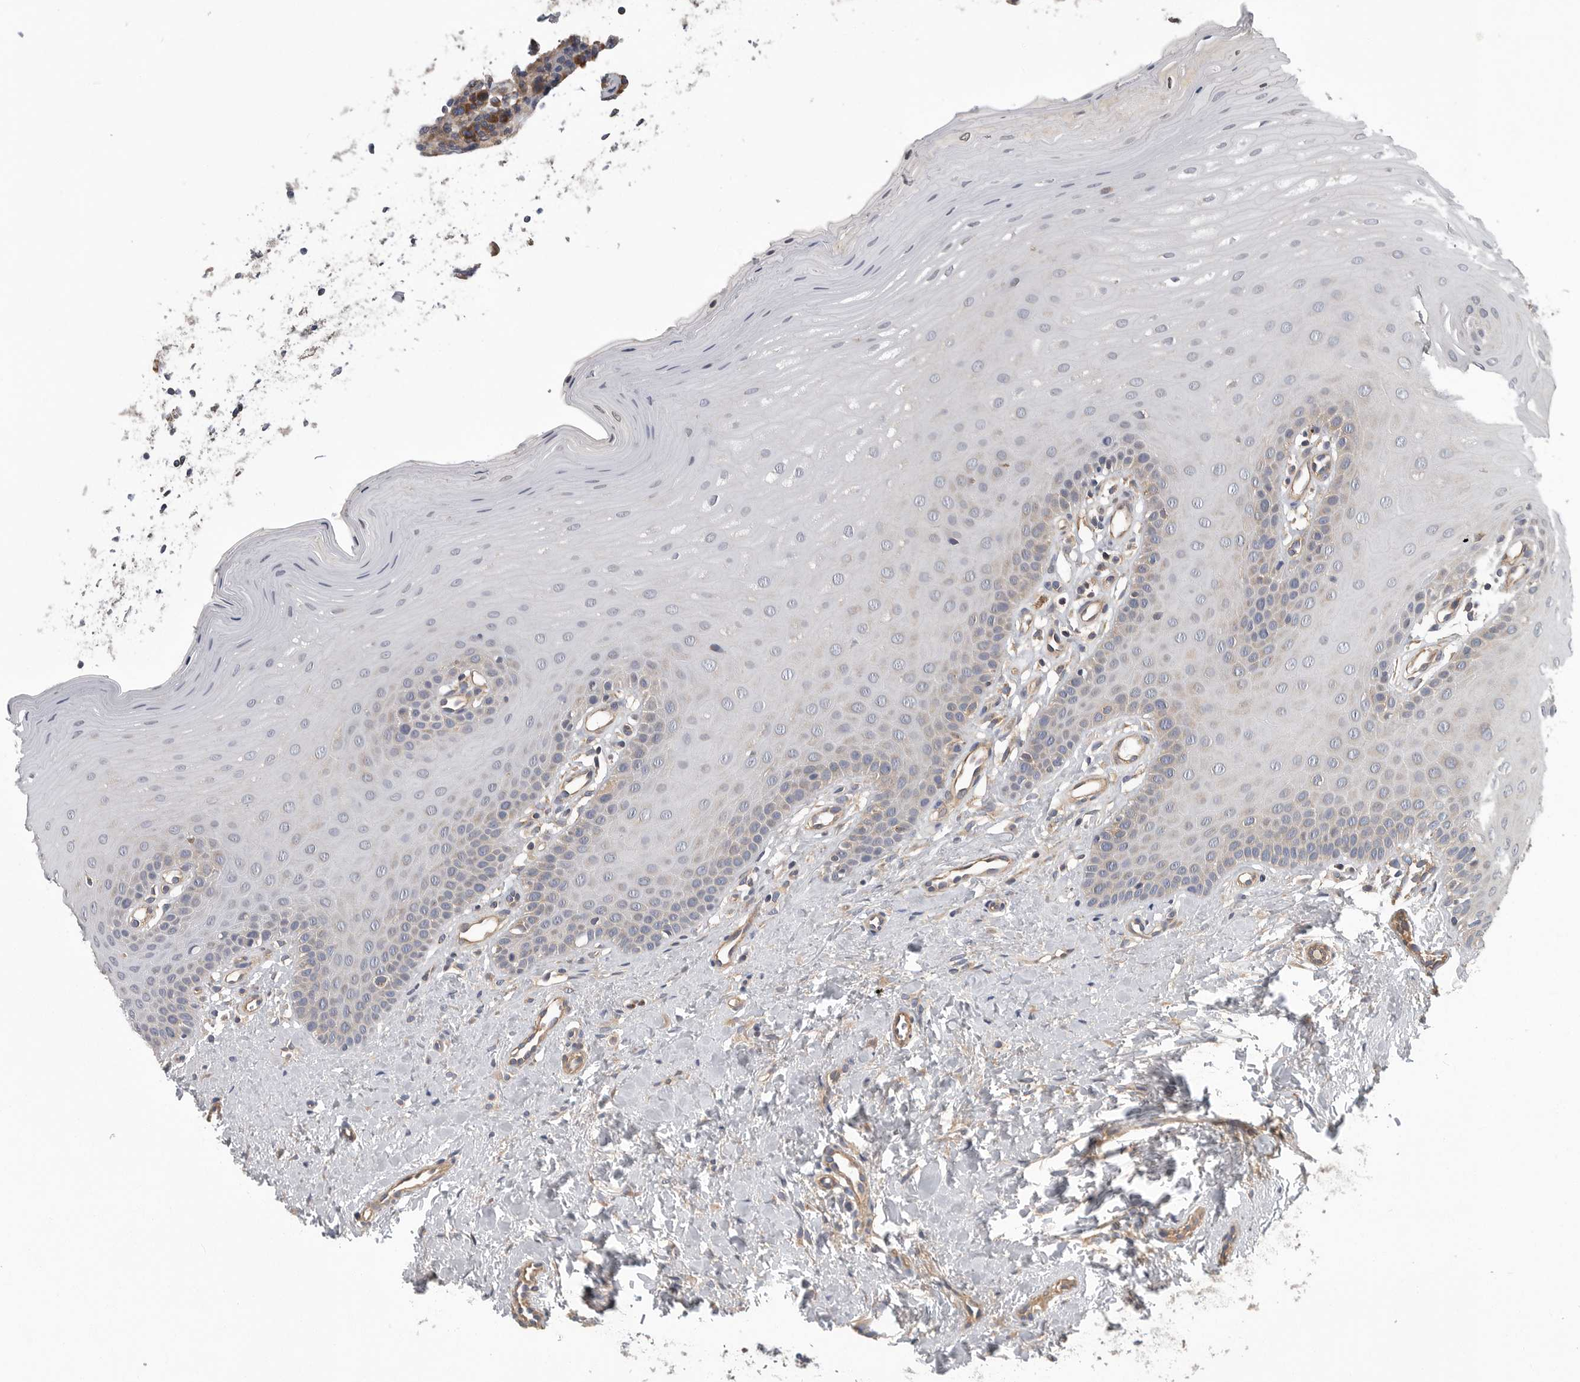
{"staining": {"intensity": "weak", "quantity": "25%-75%", "location": "cytoplasmic/membranous"}, "tissue": "oral mucosa", "cell_type": "Squamous epithelial cells", "image_type": "normal", "snomed": [{"axis": "morphology", "description": "Normal tissue, NOS"}, {"axis": "topography", "description": "Oral tissue"}], "caption": "Brown immunohistochemical staining in unremarkable human oral mucosa displays weak cytoplasmic/membranous positivity in about 25%-75% of squamous epithelial cells. (IHC, brightfield microscopy, high magnification).", "gene": "OXR1", "patient": {"sex": "female", "age": 39}}